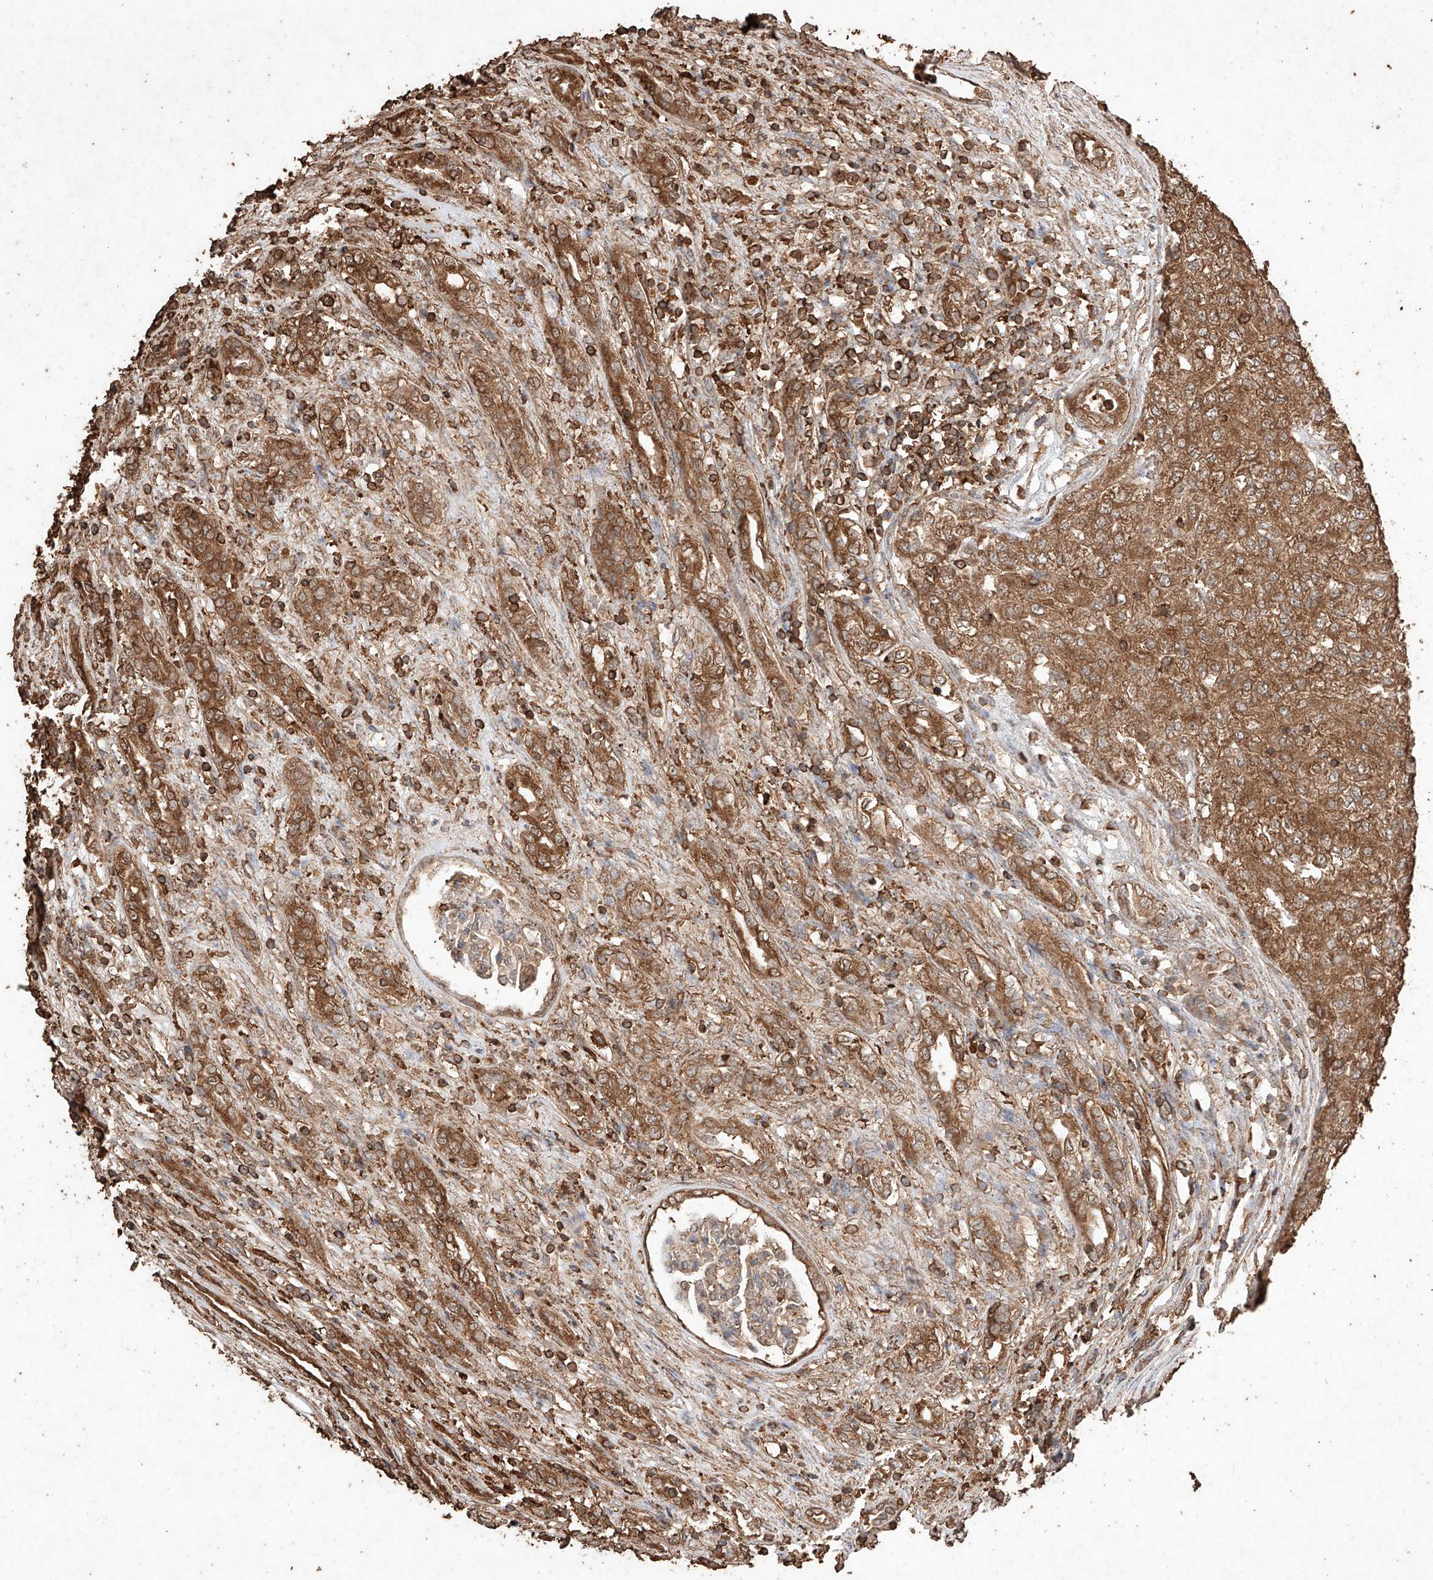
{"staining": {"intensity": "moderate", "quantity": ">75%", "location": "cytoplasmic/membranous"}, "tissue": "renal cancer", "cell_type": "Tumor cells", "image_type": "cancer", "snomed": [{"axis": "morphology", "description": "Adenocarcinoma, NOS"}, {"axis": "topography", "description": "Kidney"}], "caption": "High-power microscopy captured an IHC micrograph of renal cancer, revealing moderate cytoplasmic/membranous staining in approximately >75% of tumor cells. The protein of interest is shown in brown color, while the nuclei are stained blue.", "gene": "M6PR", "patient": {"sex": "female", "age": 54}}